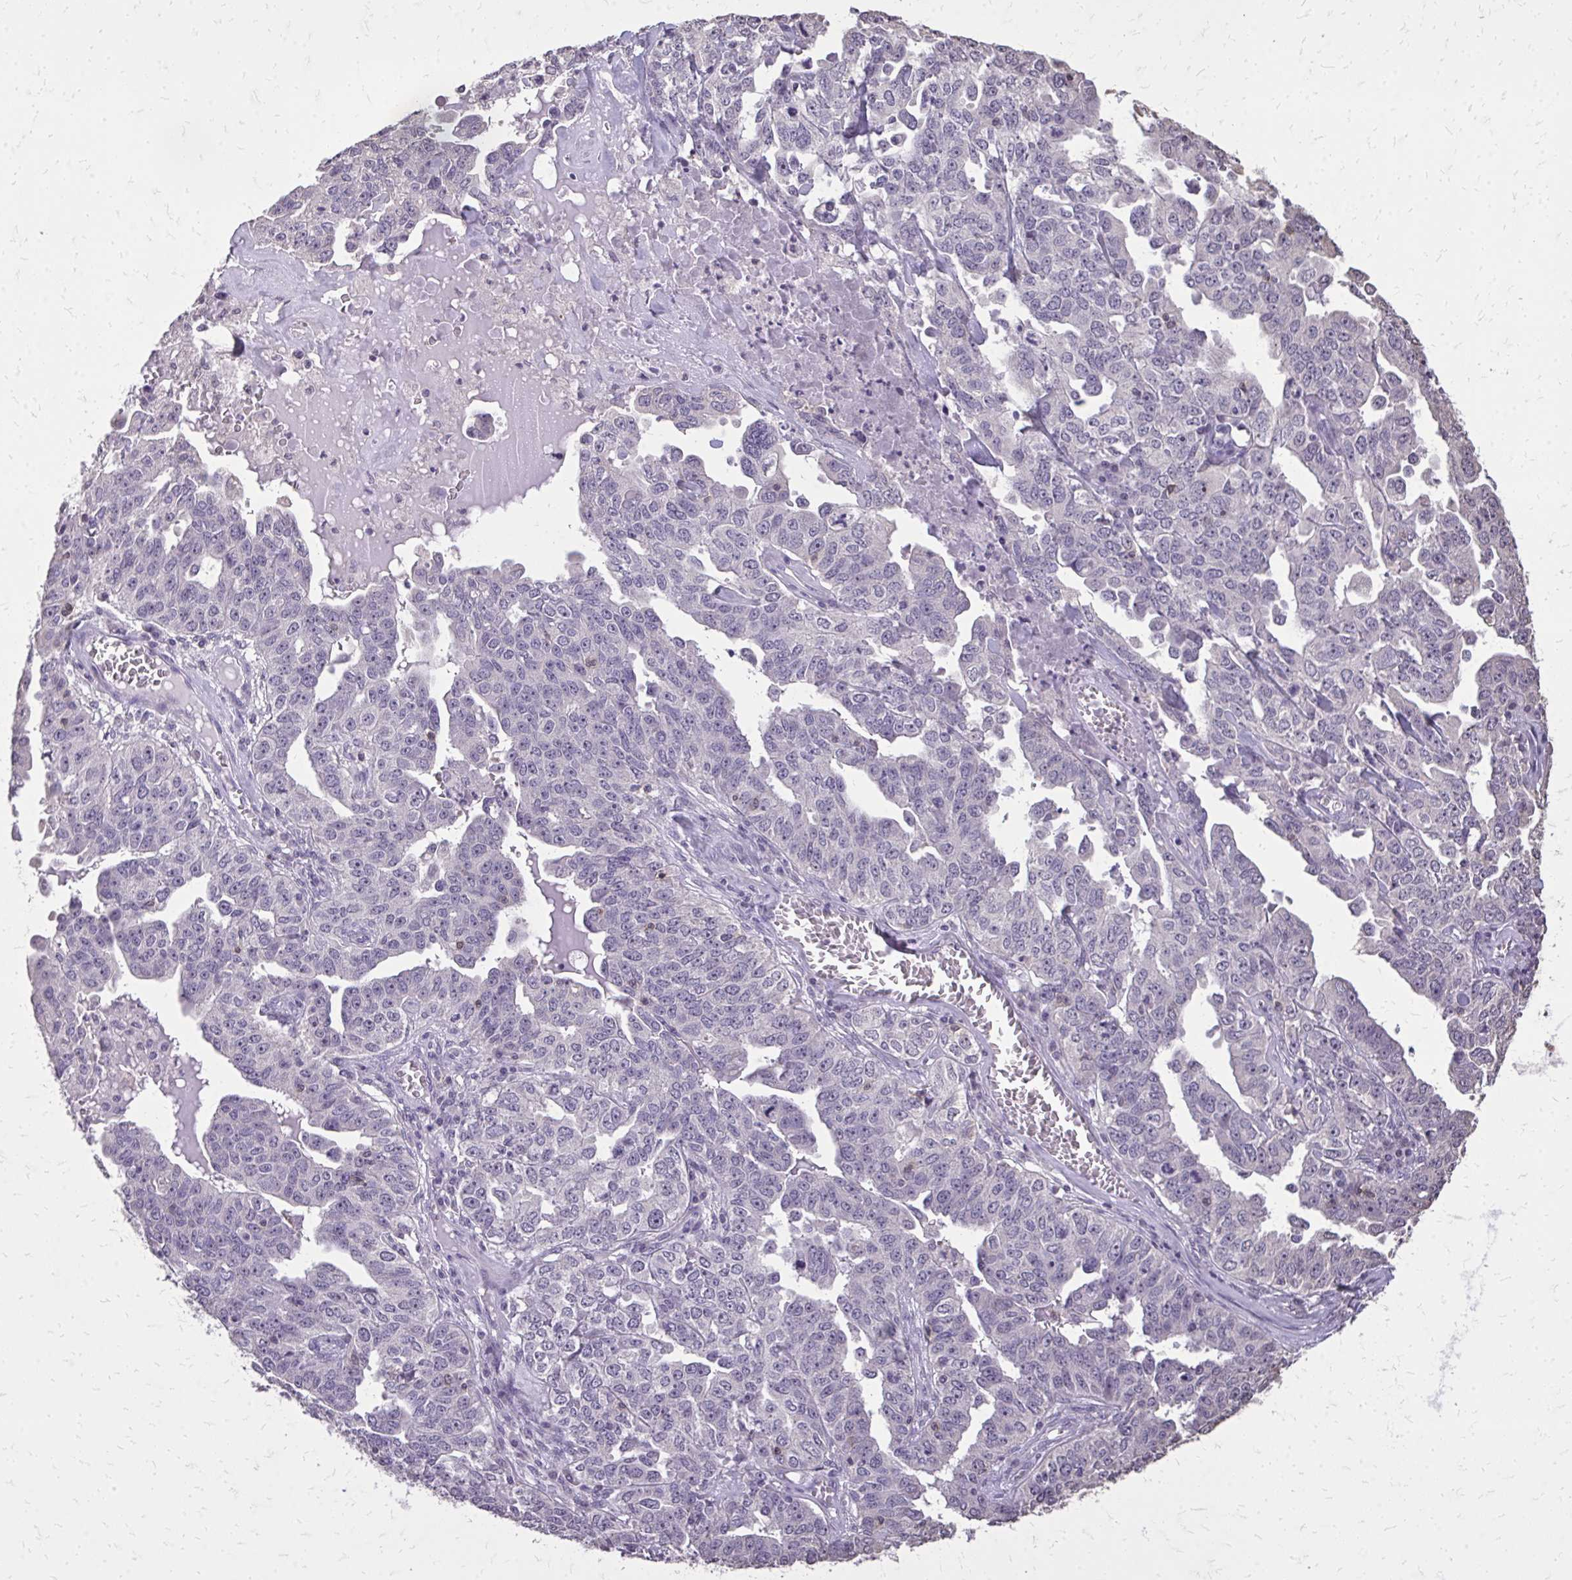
{"staining": {"intensity": "negative", "quantity": "none", "location": "none"}, "tissue": "ovarian cancer", "cell_type": "Tumor cells", "image_type": "cancer", "snomed": [{"axis": "morphology", "description": "Carcinoma, endometroid"}, {"axis": "topography", "description": "Ovary"}], "caption": "High magnification brightfield microscopy of endometroid carcinoma (ovarian) stained with DAB (3,3'-diaminobenzidine) (brown) and counterstained with hematoxylin (blue): tumor cells show no significant expression. Brightfield microscopy of immunohistochemistry stained with DAB (brown) and hematoxylin (blue), captured at high magnification.", "gene": "AKAP5", "patient": {"sex": "female", "age": 62}}